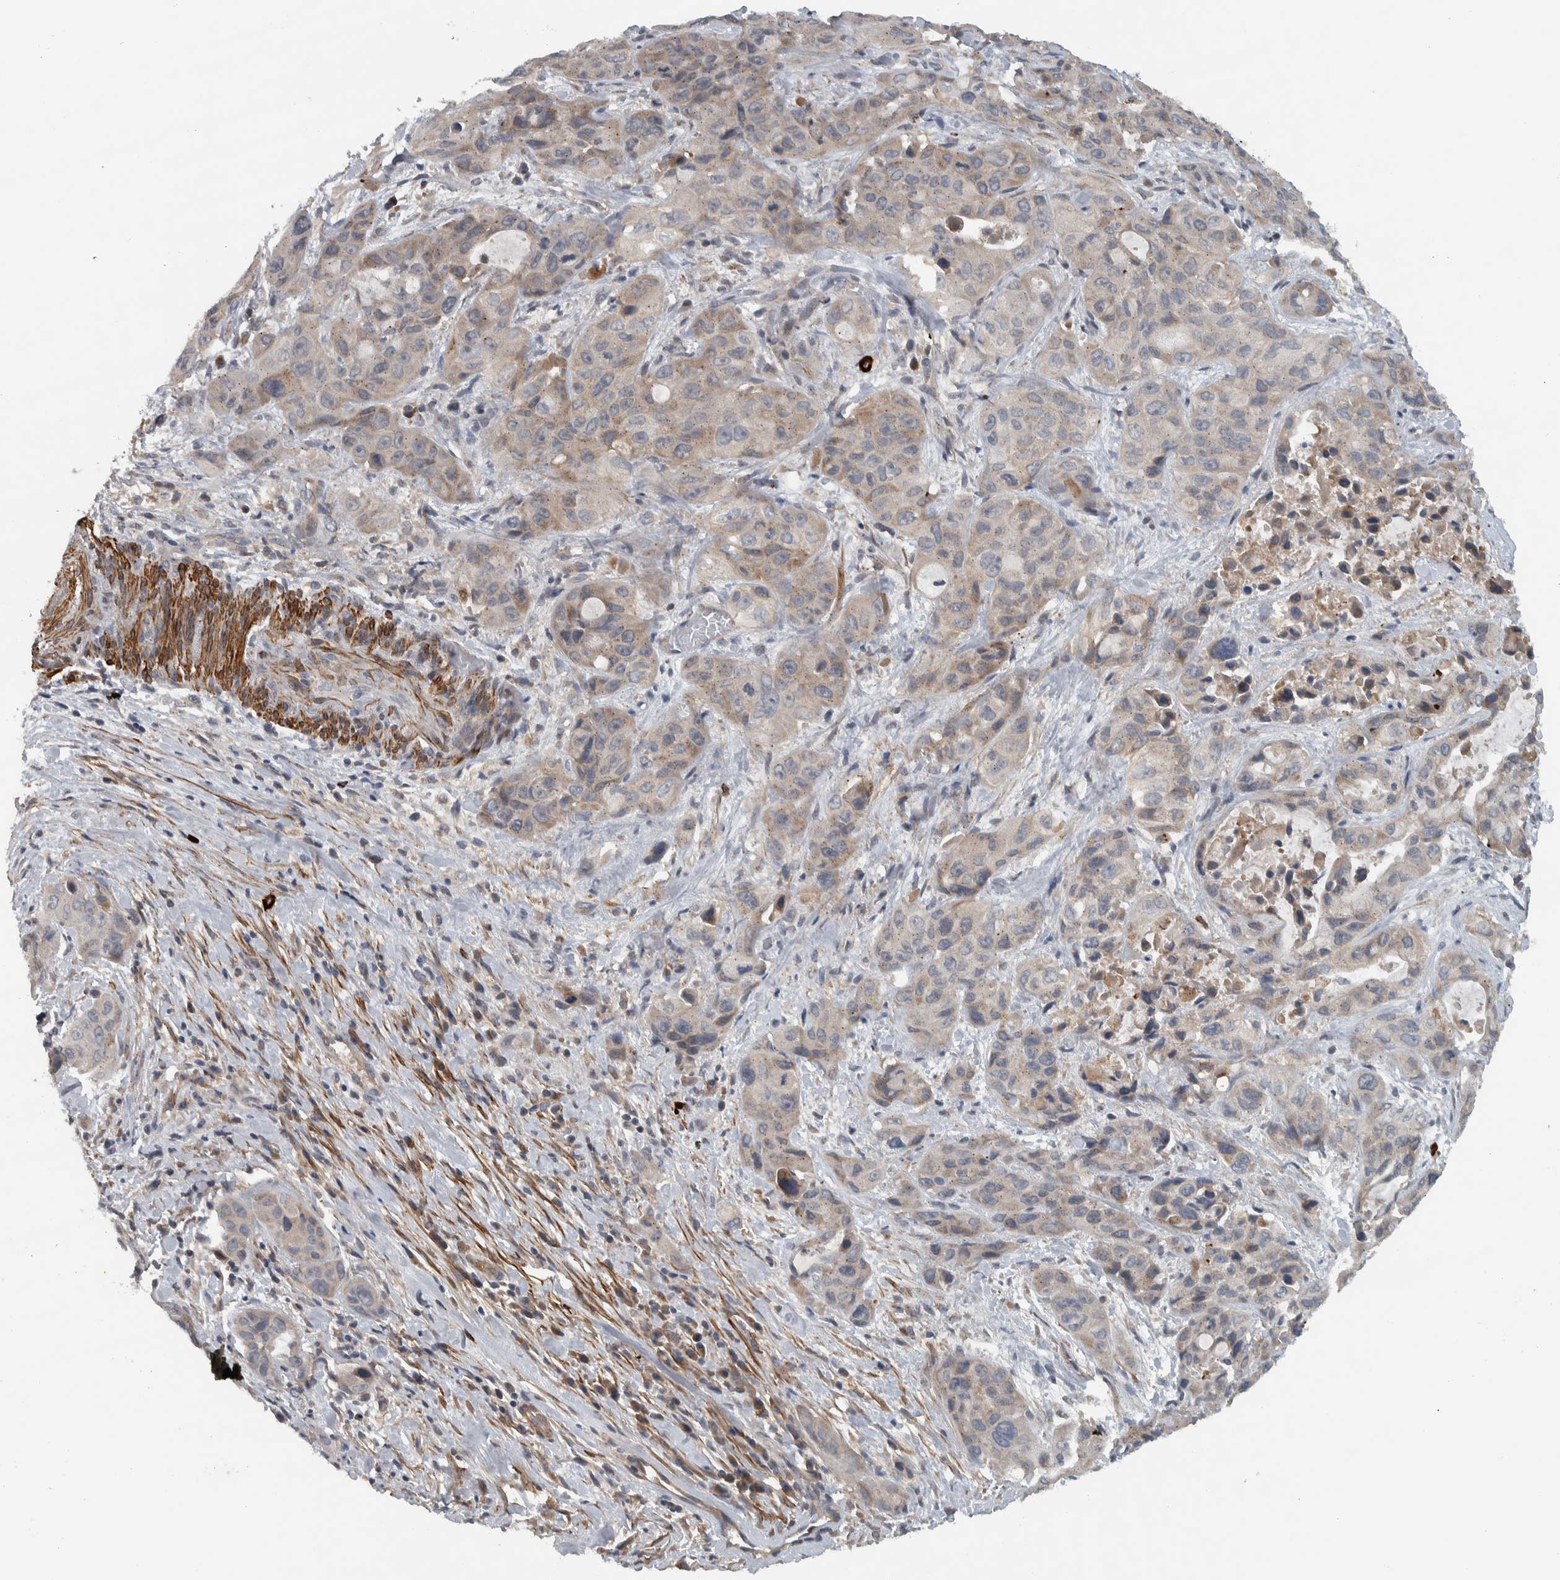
{"staining": {"intensity": "weak", "quantity": ">75%", "location": "cytoplasmic/membranous"}, "tissue": "pancreatic cancer", "cell_type": "Tumor cells", "image_type": "cancer", "snomed": [{"axis": "morphology", "description": "Adenocarcinoma, NOS"}, {"axis": "topography", "description": "Pancreas"}], "caption": "Immunohistochemical staining of human pancreatic cancer reveals weak cytoplasmic/membranous protein expression in about >75% of tumor cells.", "gene": "LBHD1", "patient": {"sex": "male", "age": 53}}